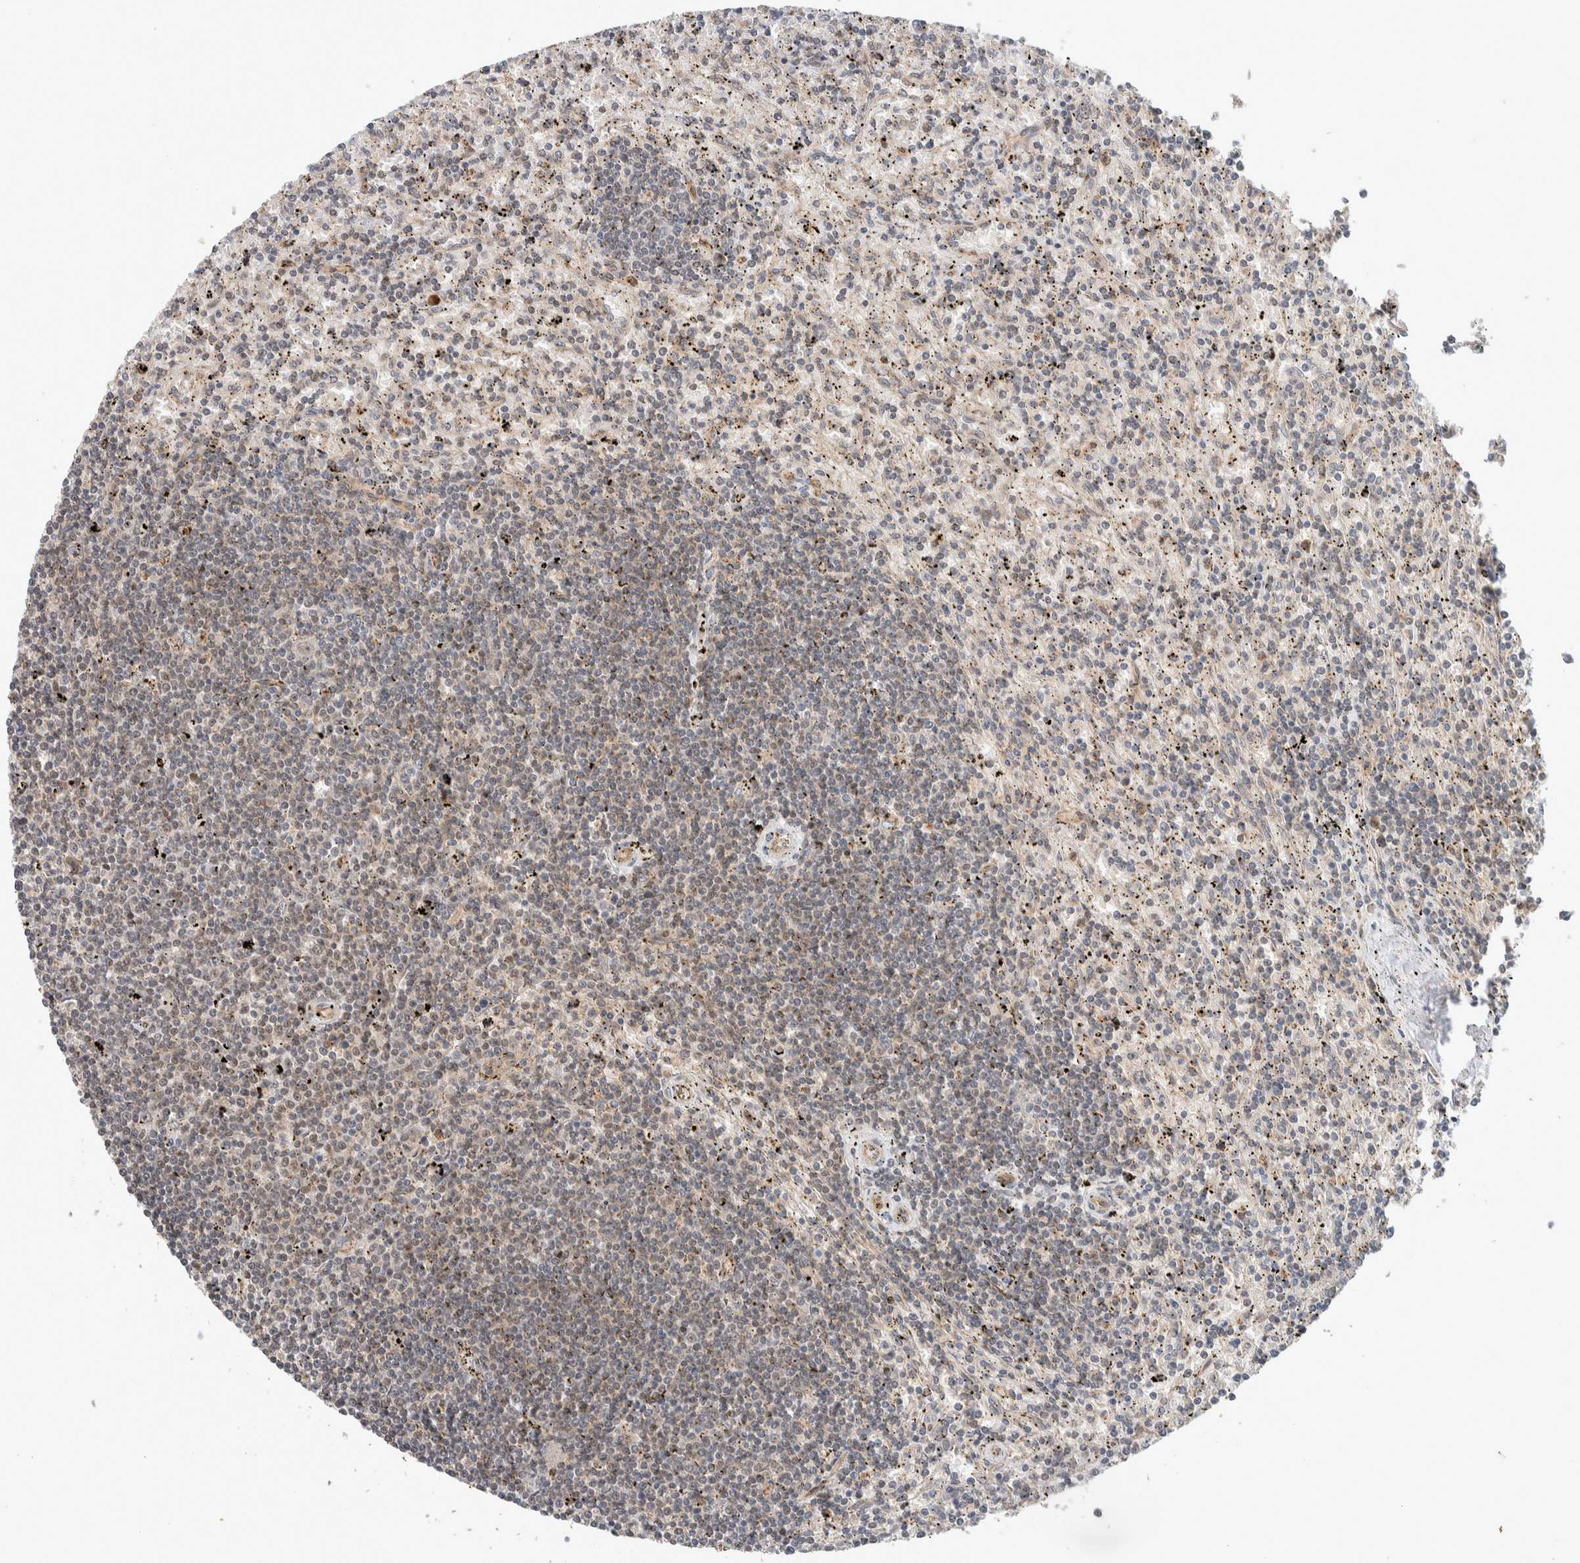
{"staining": {"intensity": "negative", "quantity": "none", "location": "none"}, "tissue": "lymphoma", "cell_type": "Tumor cells", "image_type": "cancer", "snomed": [{"axis": "morphology", "description": "Malignant lymphoma, non-Hodgkin's type, Low grade"}, {"axis": "topography", "description": "Spleen"}], "caption": "Low-grade malignant lymphoma, non-Hodgkin's type stained for a protein using IHC reveals no expression tumor cells.", "gene": "DEPTOR", "patient": {"sex": "male", "age": 76}}